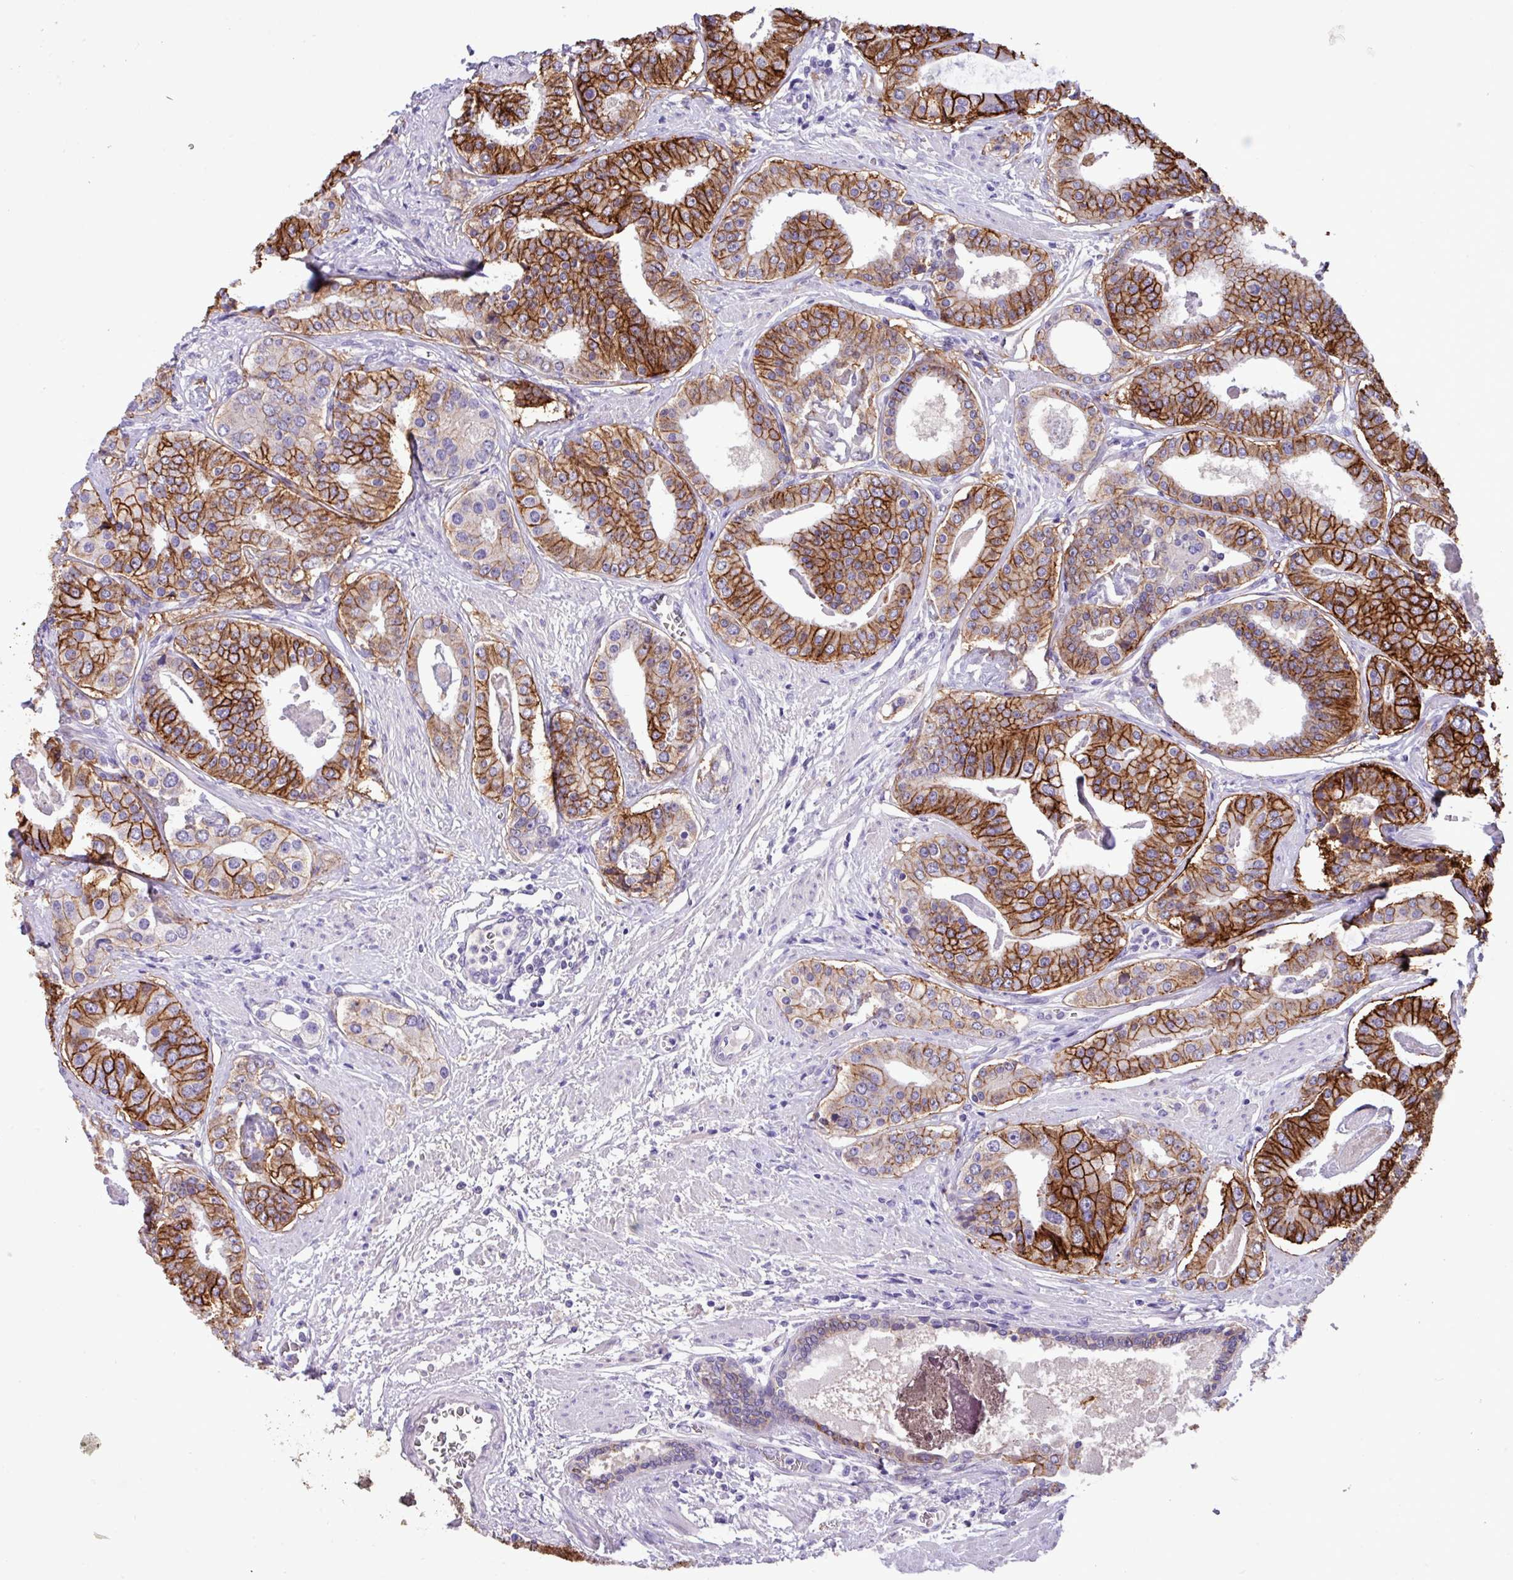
{"staining": {"intensity": "strong", "quantity": ">75%", "location": "cytoplasmic/membranous"}, "tissue": "prostate cancer", "cell_type": "Tumor cells", "image_type": "cancer", "snomed": [{"axis": "morphology", "description": "Adenocarcinoma, High grade"}, {"axis": "topography", "description": "Prostate"}], "caption": "Brown immunohistochemical staining in prostate cancer (adenocarcinoma (high-grade)) shows strong cytoplasmic/membranous positivity in approximately >75% of tumor cells. The staining was performed using DAB to visualize the protein expression in brown, while the nuclei were stained in blue with hematoxylin (Magnification: 20x).", "gene": "EPCAM", "patient": {"sex": "male", "age": 71}}